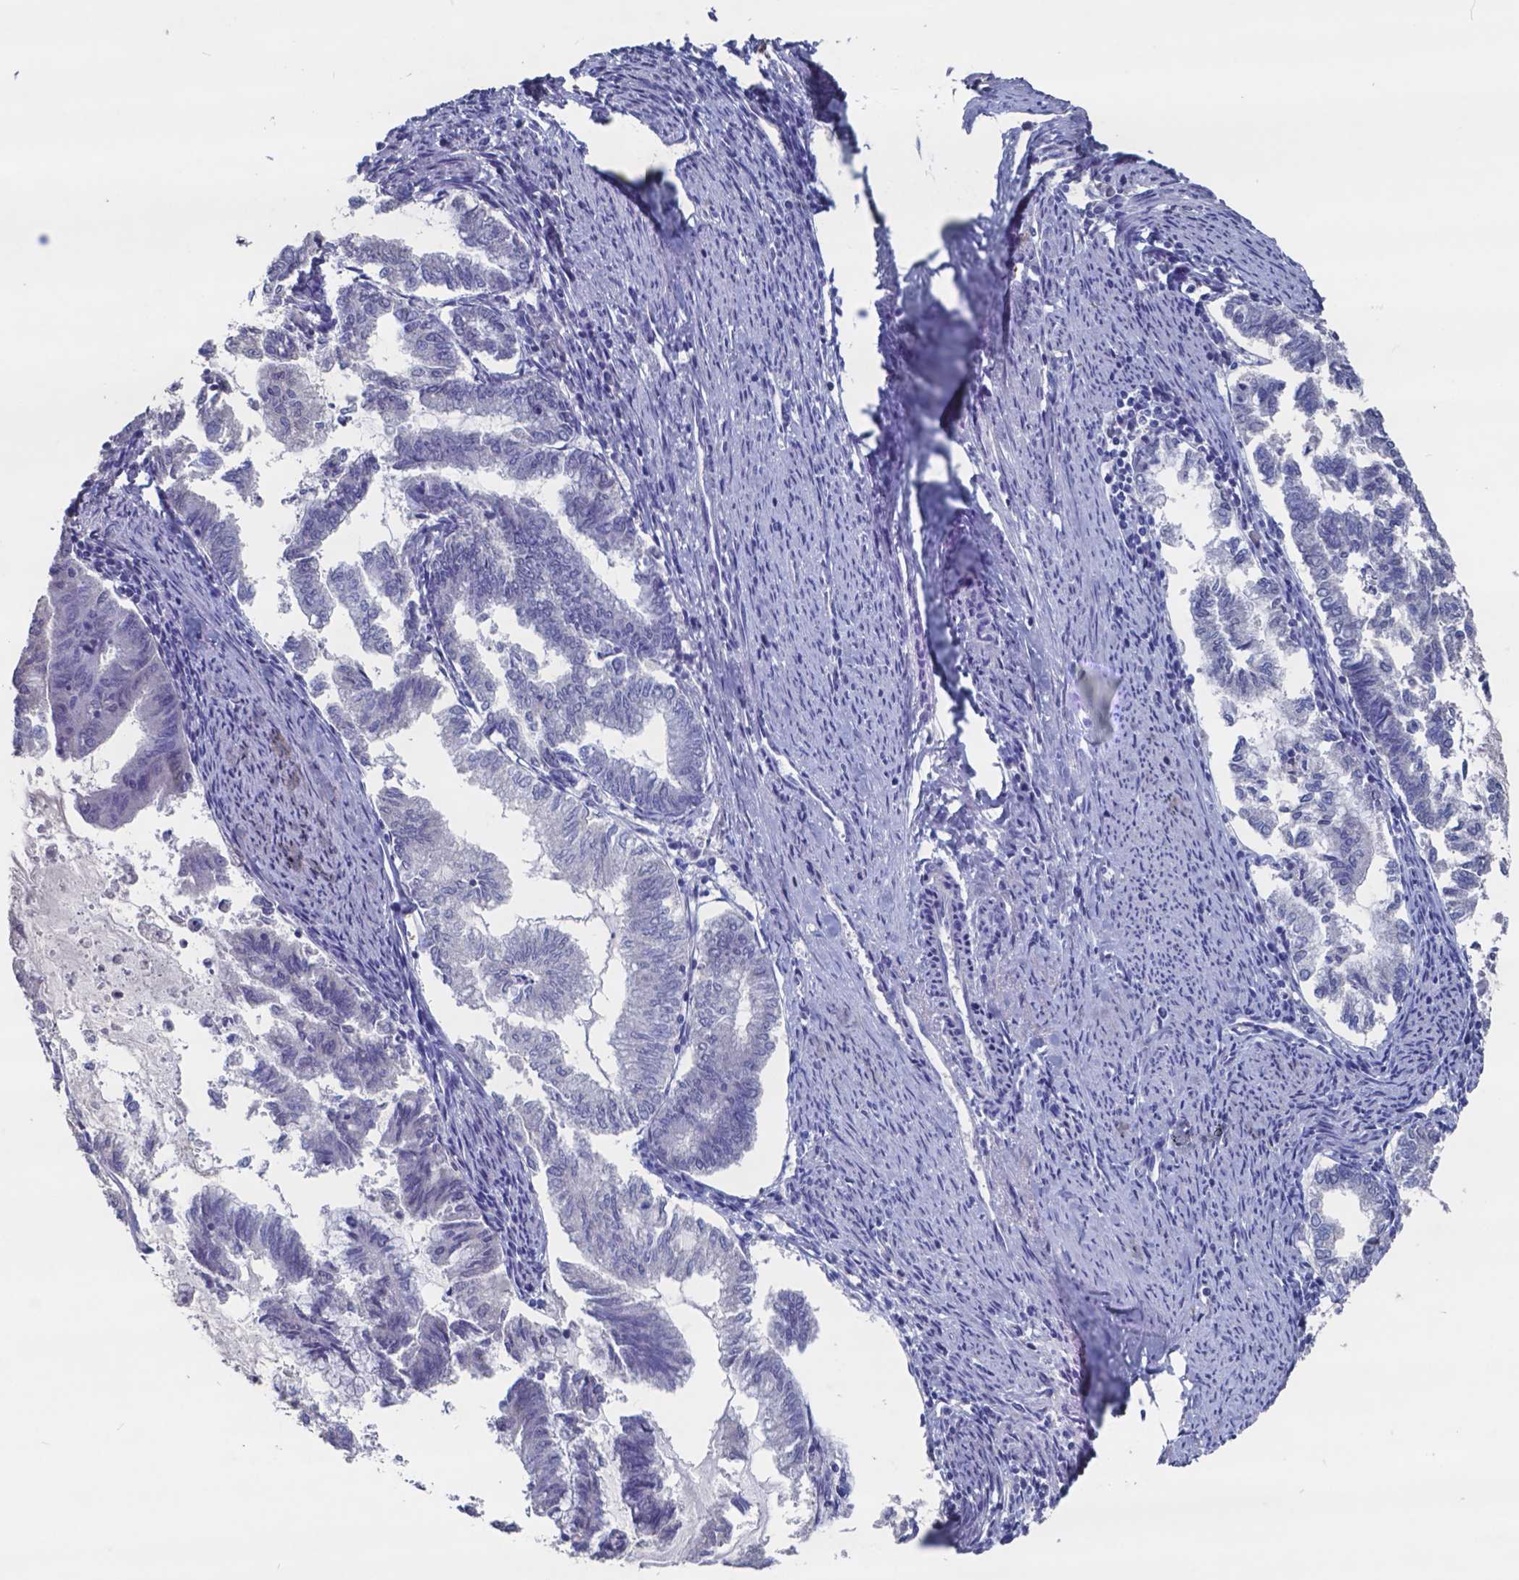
{"staining": {"intensity": "negative", "quantity": "none", "location": "none"}, "tissue": "endometrial cancer", "cell_type": "Tumor cells", "image_type": "cancer", "snomed": [{"axis": "morphology", "description": "Adenocarcinoma, NOS"}, {"axis": "topography", "description": "Endometrium"}], "caption": "Immunohistochemistry image of human endometrial cancer (adenocarcinoma) stained for a protein (brown), which demonstrates no positivity in tumor cells.", "gene": "TTR", "patient": {"sex": "female", "age": 79}}